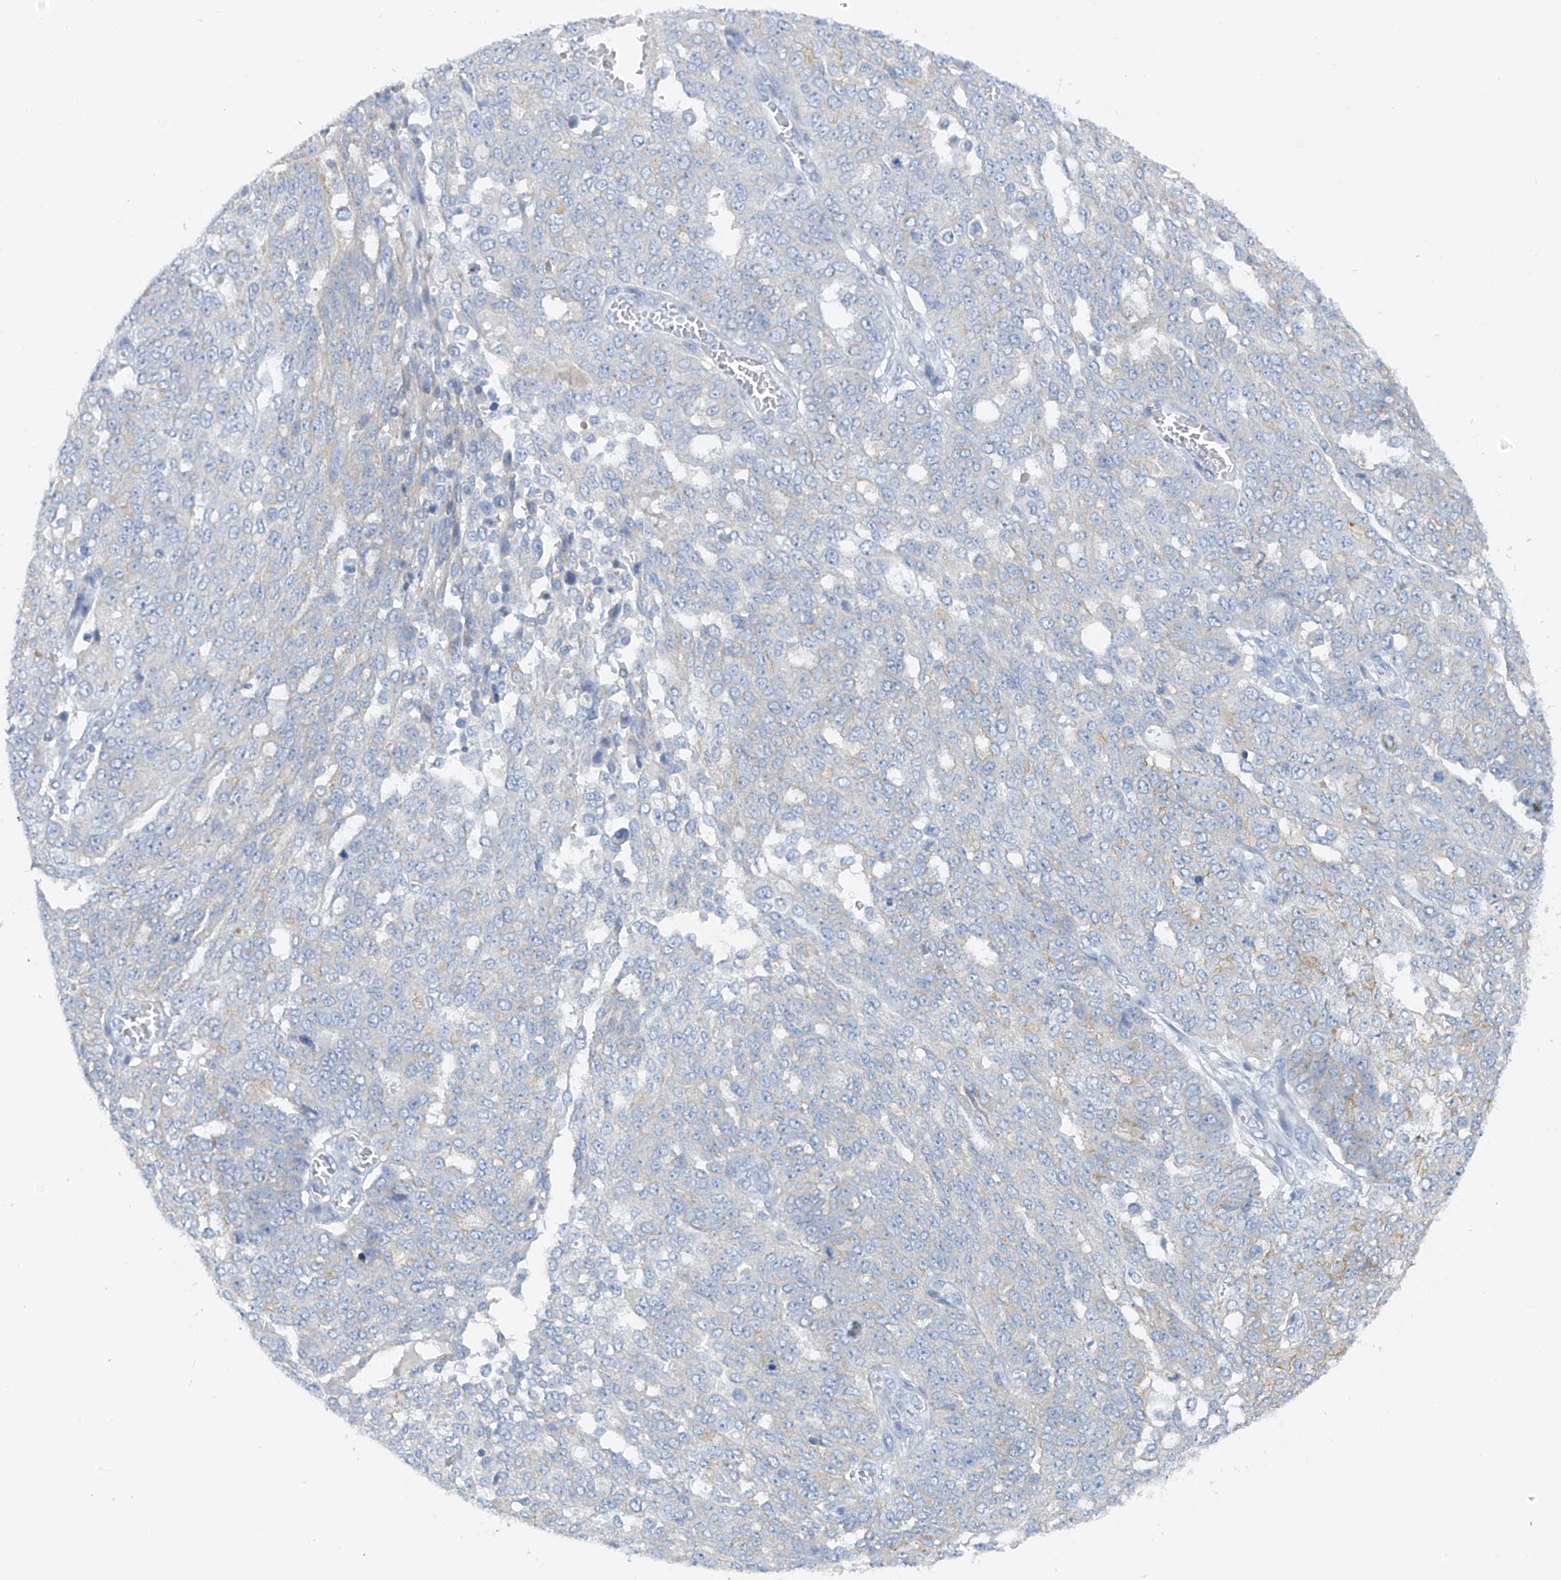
{"staining": {"intensity": "negative", "quantity": "none", "location": "none"}, "tissue": "ovarian cancer", "cell_type": "Tumor cells", "image_type": "cancer", "snomed": [{"axis": "morphology", "description": "Cystadenocarcinoma, serous, NOS"}, {"axis": "topography", "description": "Soft tissue"}, {"axis": "topography", "description": "Ovary"}], "caption": "IHC photomicrograph of serous cystadenocarcinoma (ovarian) stained for a protein (brown), which displays no positivity in tumor cells.", "gene": "POMGNT2", "patient": {"sex": "female", "age": 57}}